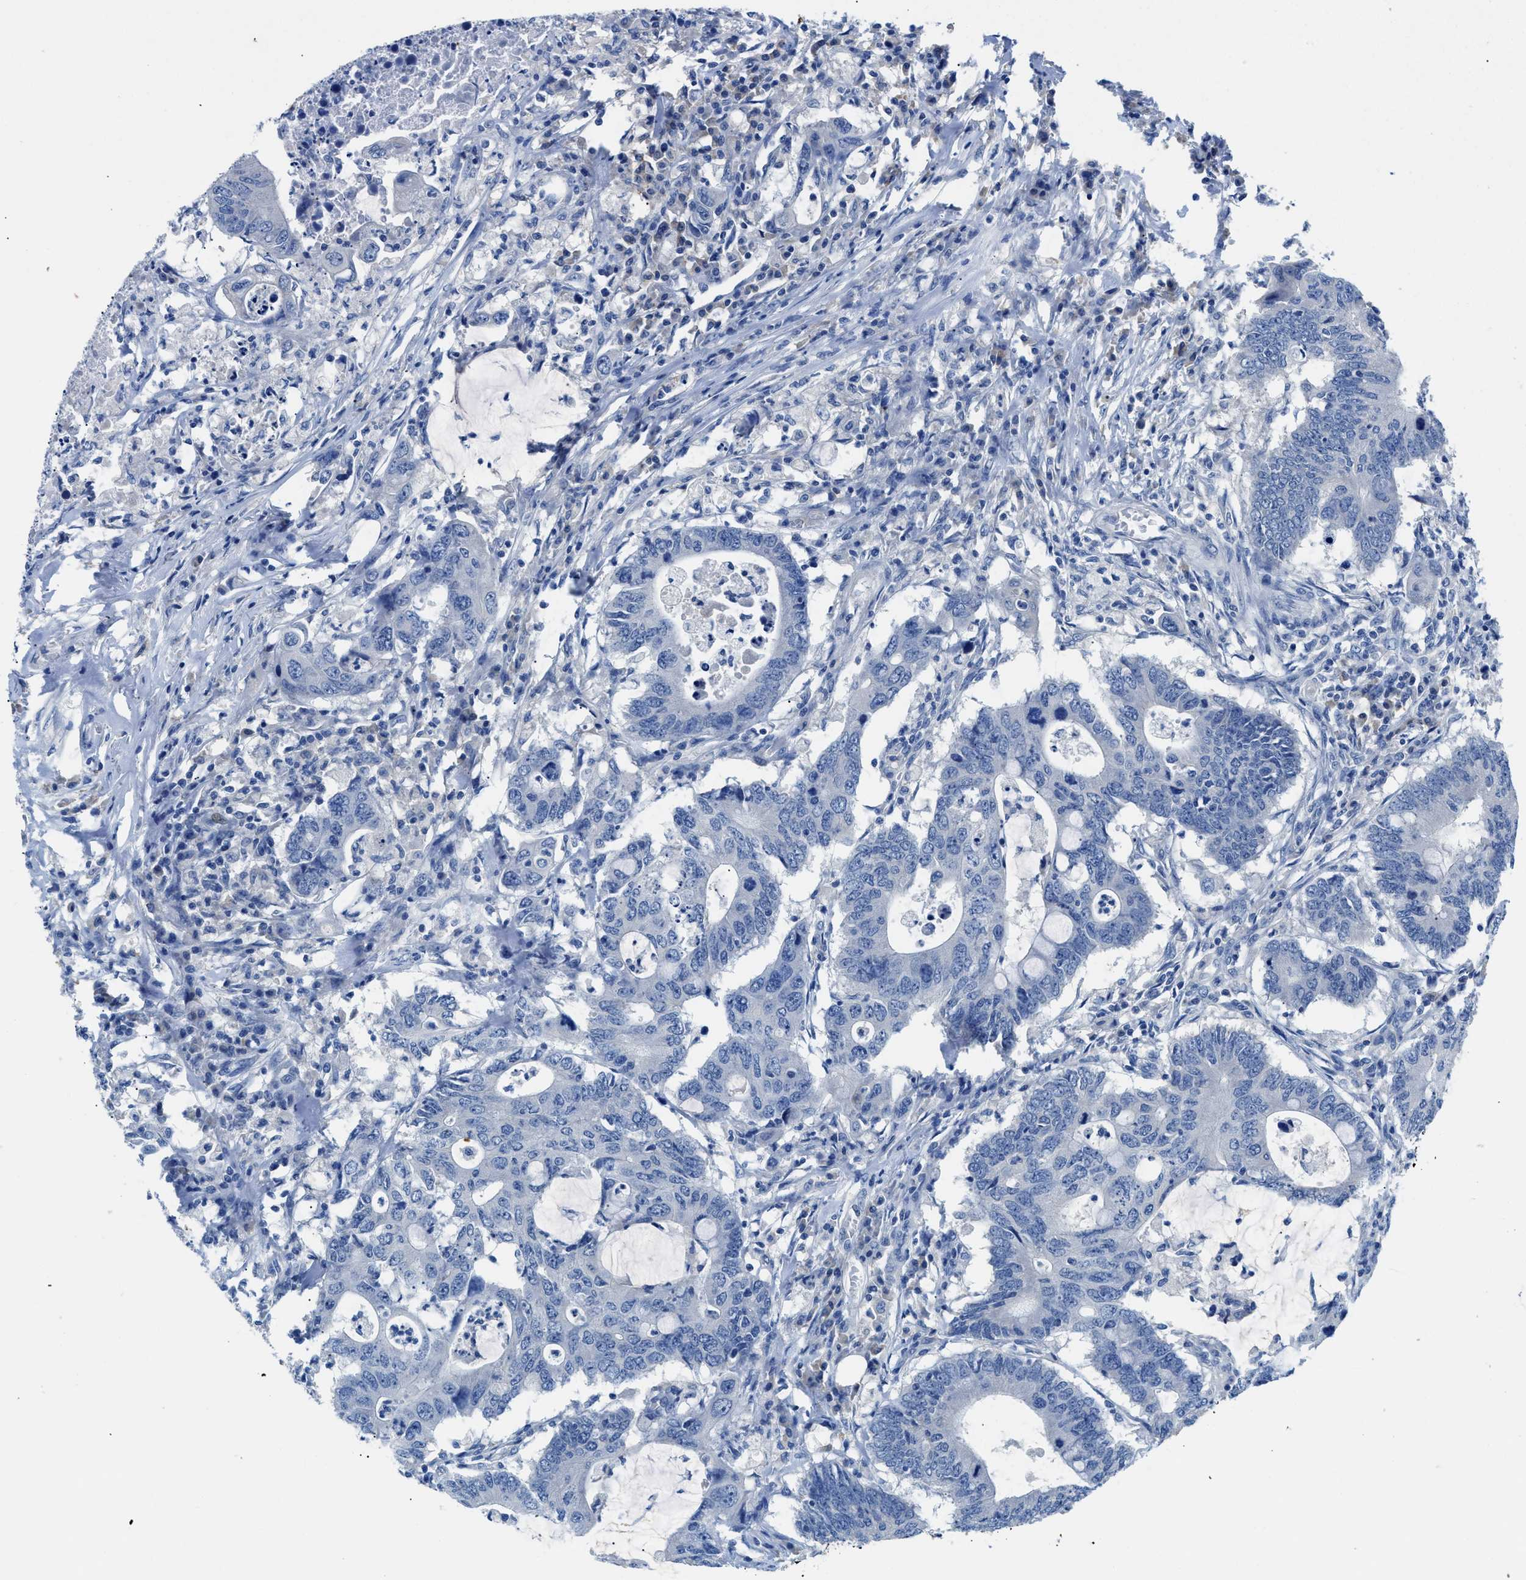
{"staining": {"intensity": "negative", "quantity": "none", "location": "none"}, "tissue": "colorectal cancer", "cell_type": "Tumor cells", "image_type": "cancer", "snomed": [{"axis": "morphology", "description": "Adenocarcinoma, NOS"}, {"axis": "topography", "description": "Colon"}], "caption": "Photomicrograph shows no protein positivity in tumor cells of colorectal cancer tissue. (Brightfield microscopy of DAB (3,3'-diaminobenzidine) immunohistochemistry at high magnification).", "gene": "SLC10A6", "patient": {"sex": "male", "age": 71}}